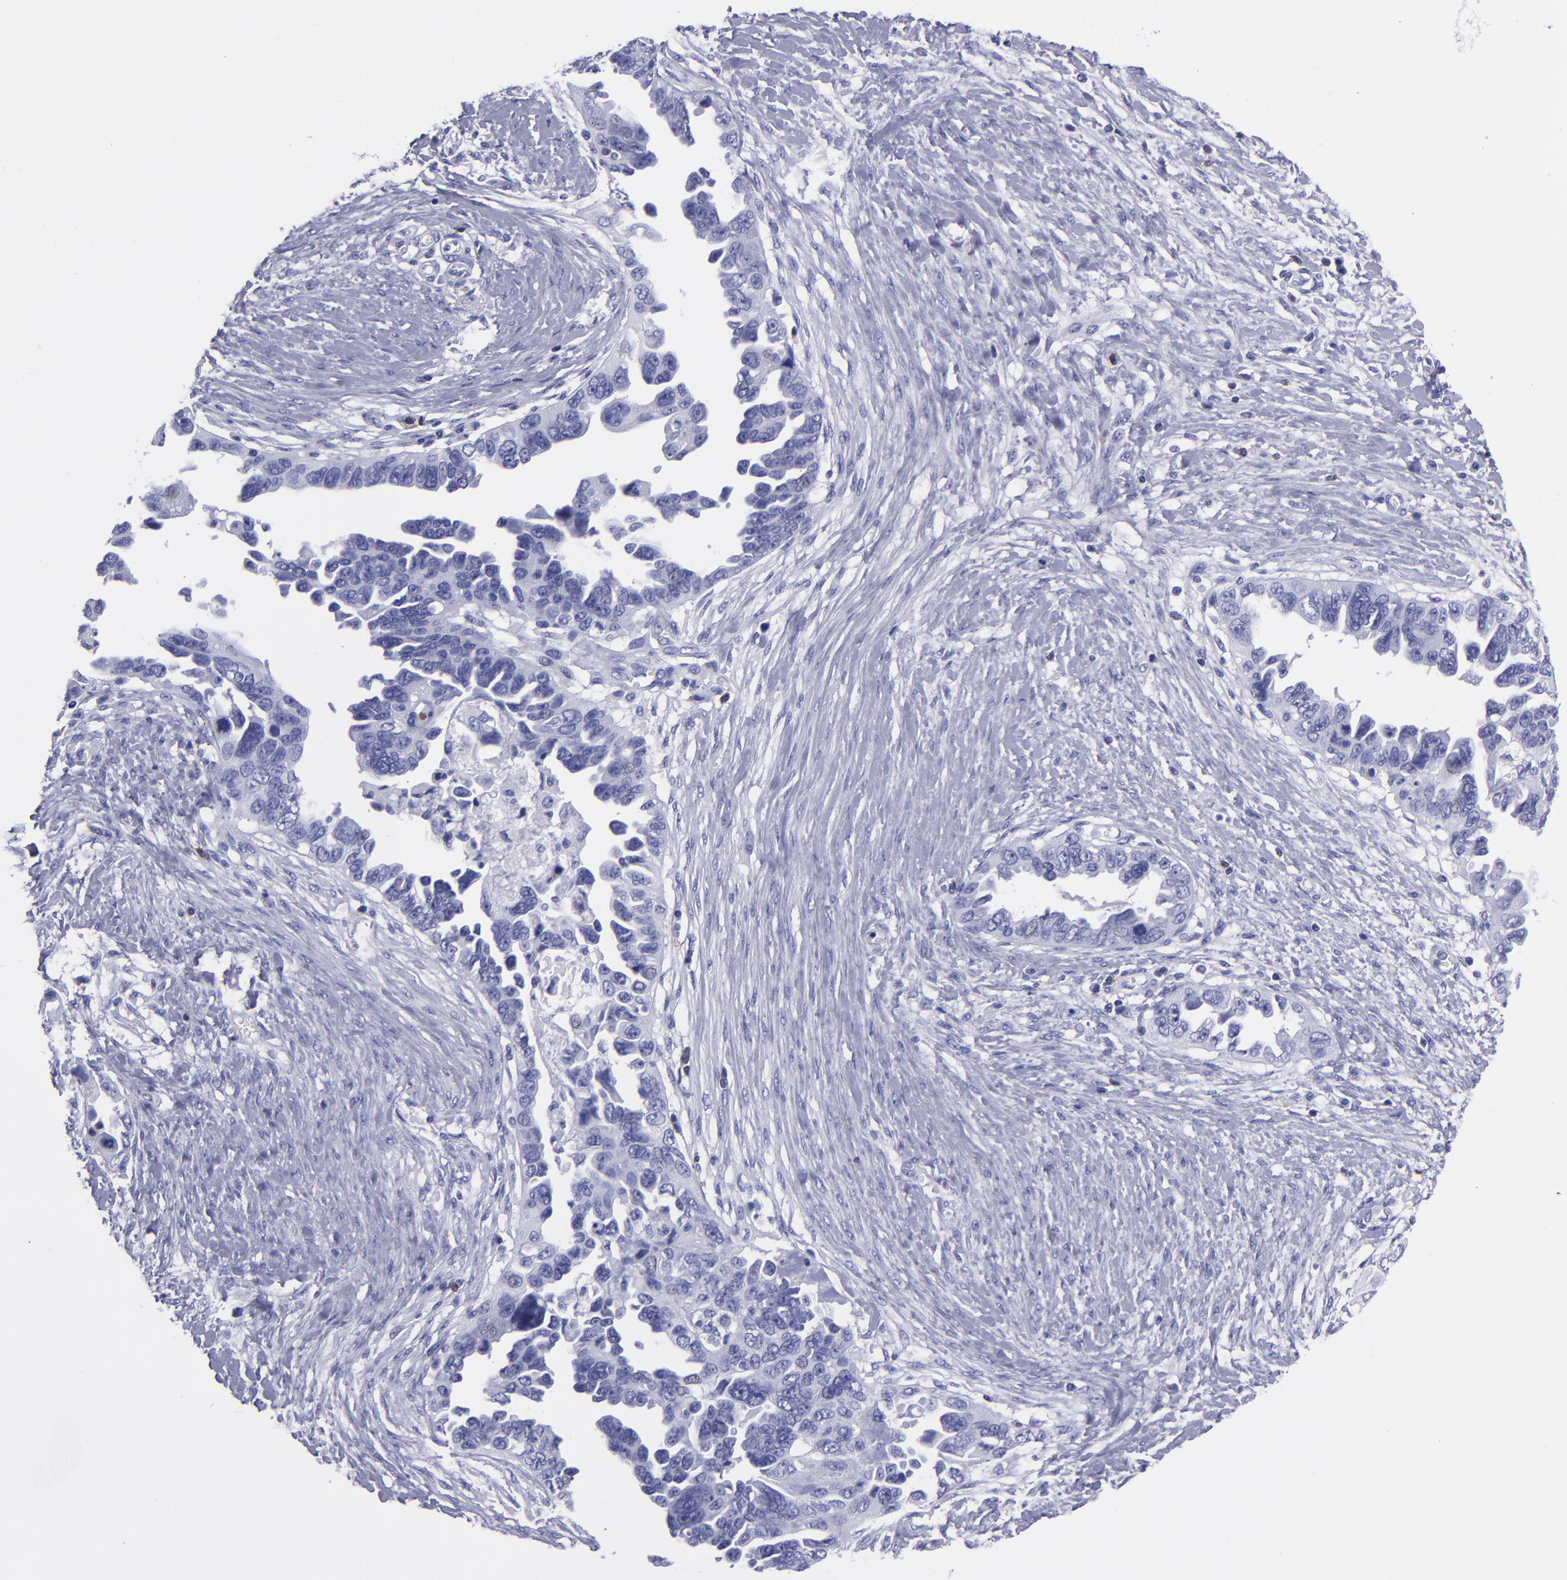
{"staining": {"intensity": "negative", "quantity": "none", "location": "none"}, "tissue": "ovarian cancer", "cell_type": "Tumor cells", "image_type": "cancer", "snomed": [{"axis": "morphology", "description": "Cystadenocarcinoma, serous, NOS"}, {"axis": "topography", "description": "Ovary"}], "caption": "This is an immunohistochemistry photomicrograph of human ovarian serous cystadenocarcinoma. There is no positivity in tumor cells.", "gene": "CD6", "patient": {"sex": "female", "age": 63}}